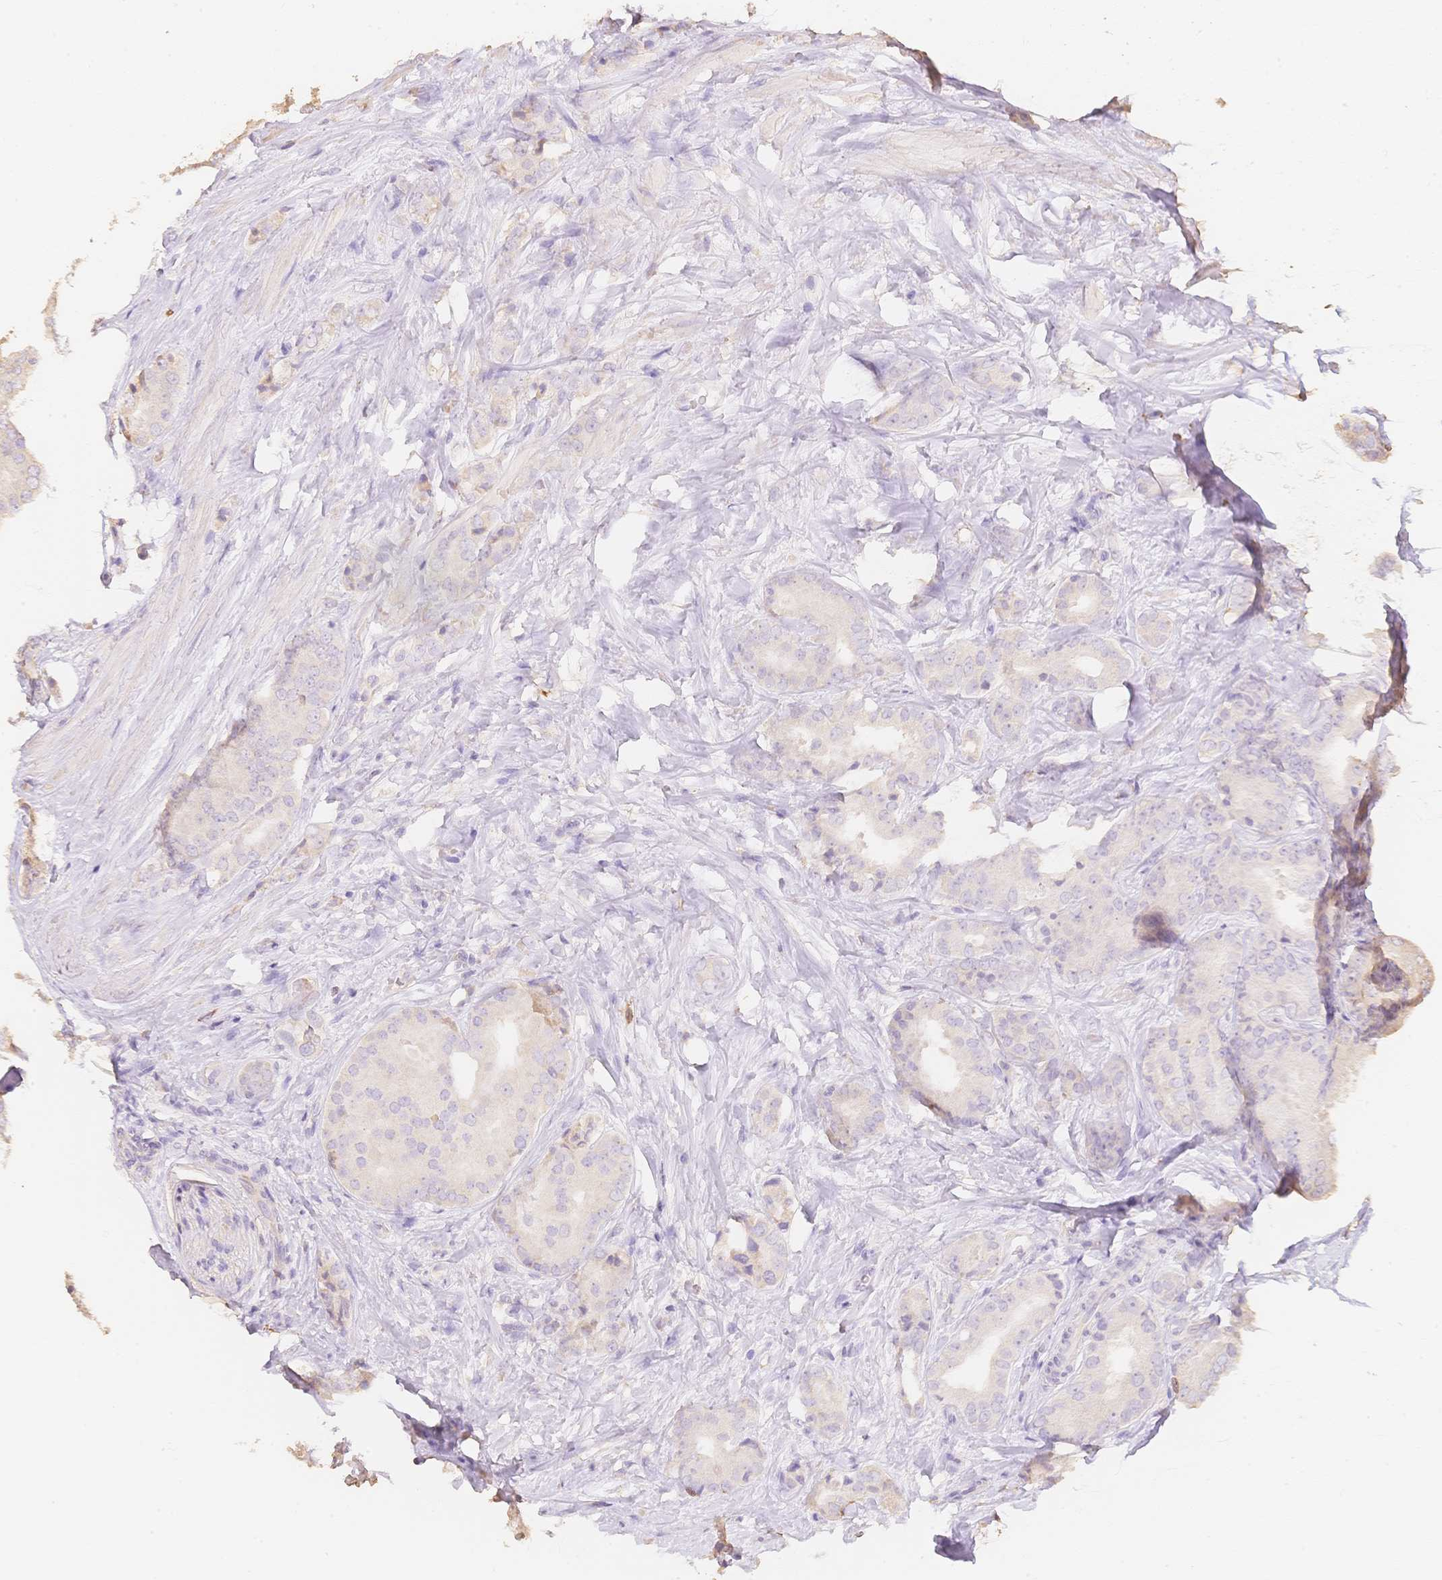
{"staining": {"intensity": "negative", "quantity": "none", "location": "none"}, "tissue": "prostate cancer", "cell_type": "Tumor cells", "image_type": "cancer", "snomed": [{"axis": "morphology", "description": "Adenocarcinoma, High grade"}, {"axis": "topography", "description": "Prostate"}], "caption": "An immunohistochemistry photomicrograph of prostate high-grade adenocarcinoma is shown. There is no staining in tumor cells of prostate high-grade adenocarcinoma.", "gene": "MBOAT7", "patient": {"sex": "male", "age": 63}}